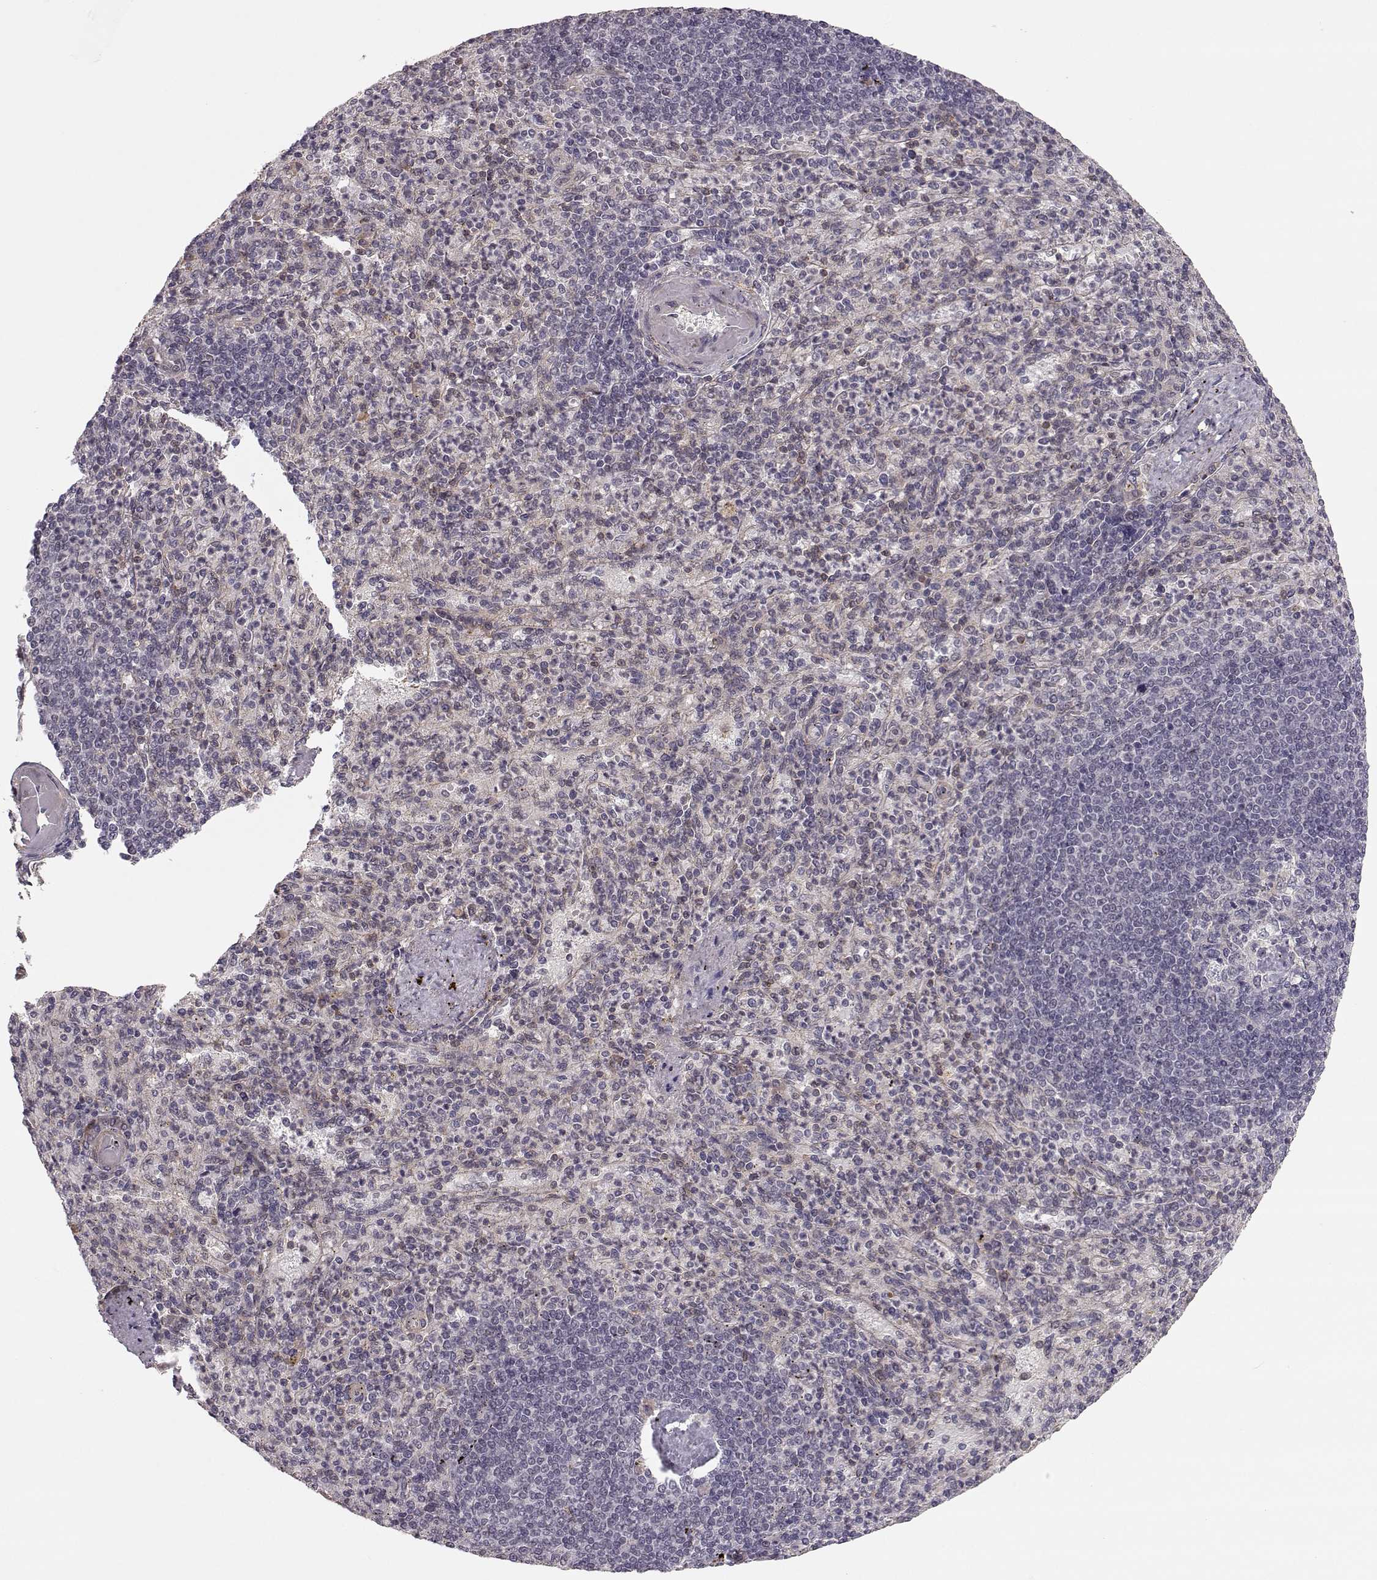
{"staining": {"intensity": "weak", "quantity": "25%-75%", "location": "cytoplasmic/membranous"}, "tissue": "spleen", "cell_type": "Cells in red pulp", "image_type": "normal", "snomed": [{"axis": "morphology", "description": "Normal tissue, NOS"}, {"axis": "topography", "description": "Spleen"}], "caption": "Immunohistochemistry micrograph of normal spleen: human spleen stained using immunohistochemistry (IHC) shows low levels of weak protein expression localized specifically in the cytoplasmic/membranous of cells in red pulp, appearing as a cytoplasmic/membranous brown color.", "gene": "PLEKHG3", "patient": {"sex": "female", "age": 74}}